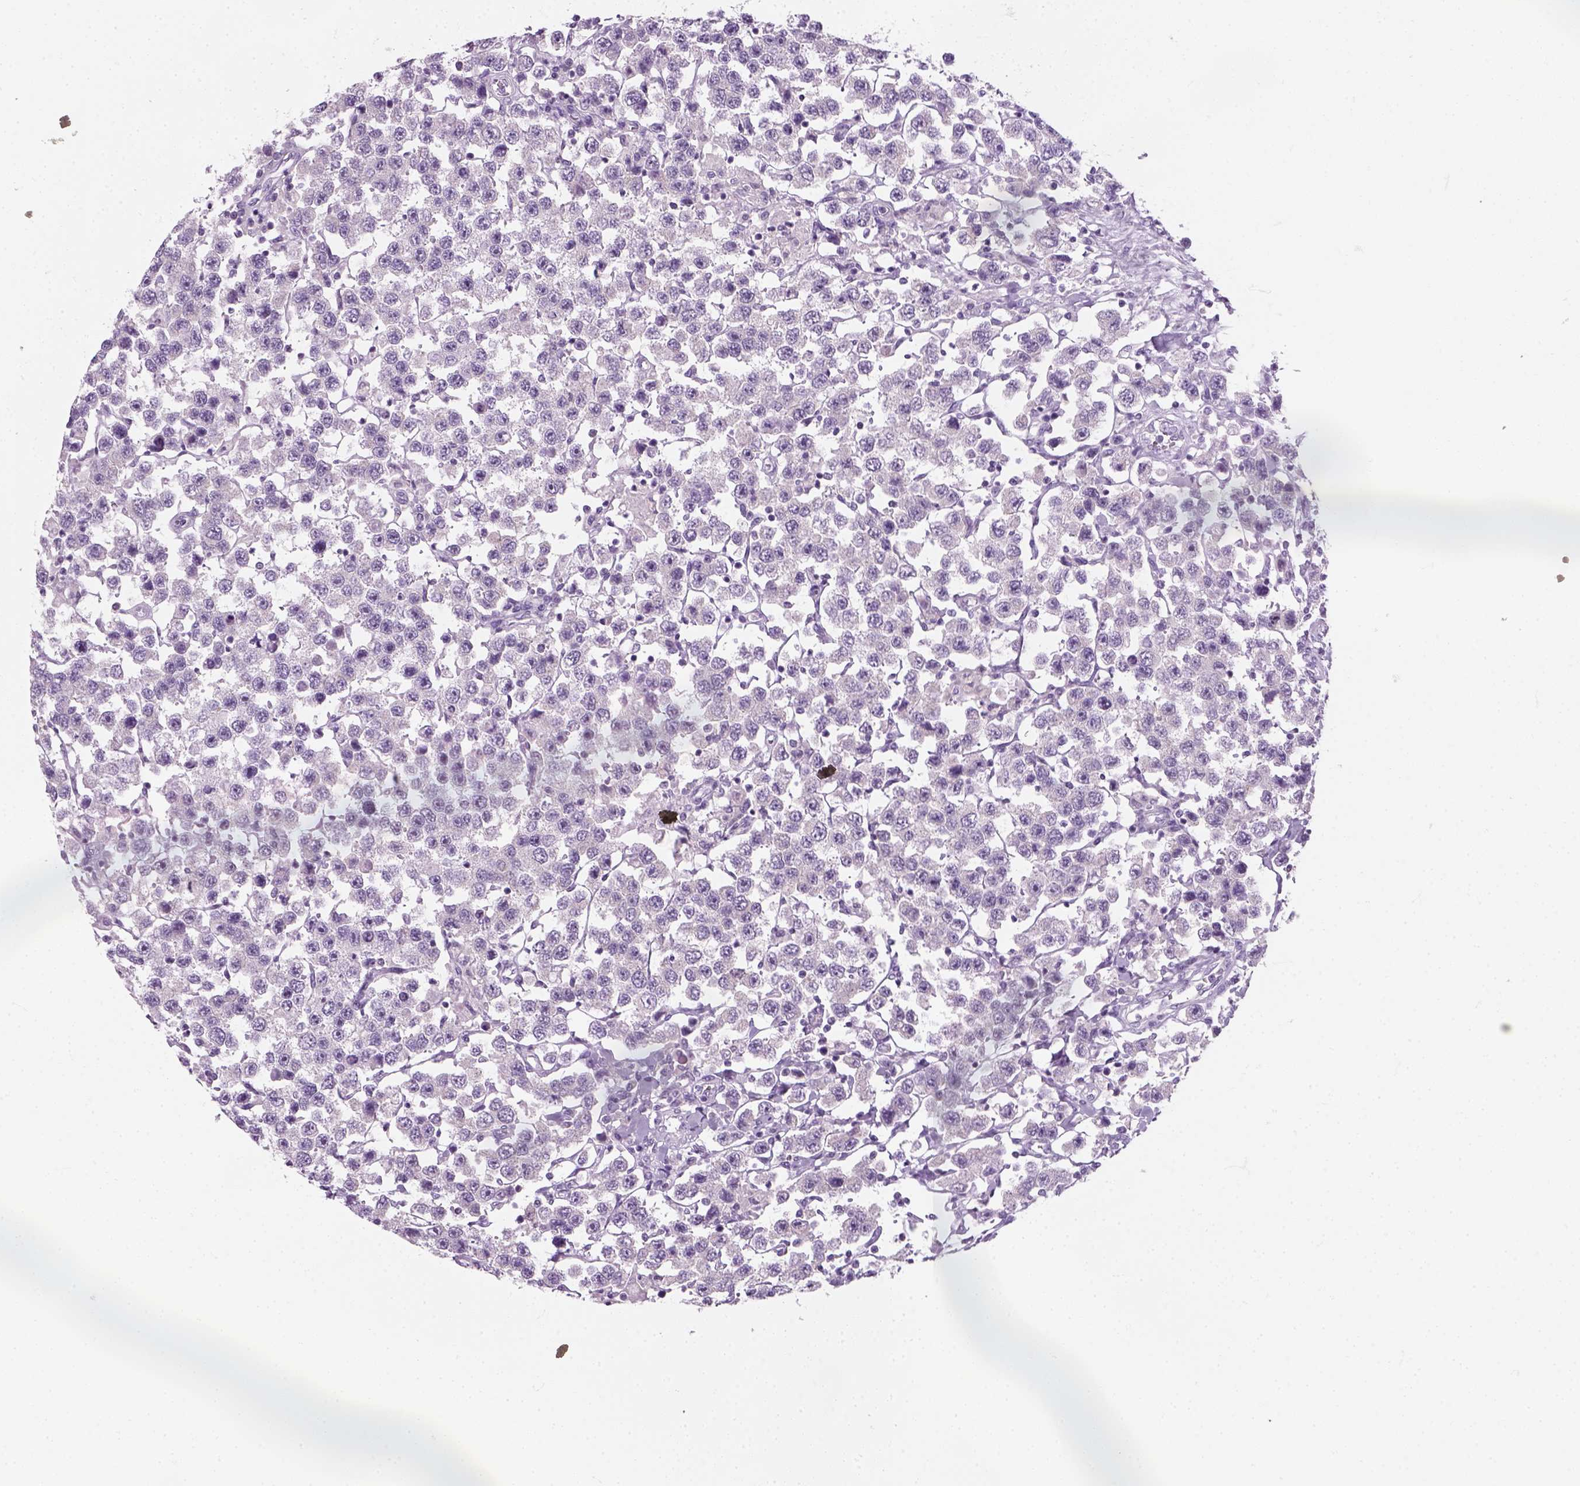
{"staining": {"intensity": "negative", "quantity": "none", "location": "none"}, "tissue": "testis cancer", "cell_type": "Tumor cells", "image_type": "cancer", "snomed": [{"axis": "morphology", "description": "Seminoma, NOS"}, {"axis": "topography", "description": "Testis"}], "caption": "A photomicrograph of testis cancer (seminoma) stained for a protein reveals no brown staining in tumor cells. (Stains: DAB immunohistochemistry with hematoxylin counter stain, Microscopy: brightfield microscopy at high magnification).", "gene": "IL4", "patient": {"sex": "male", "age": 45}}